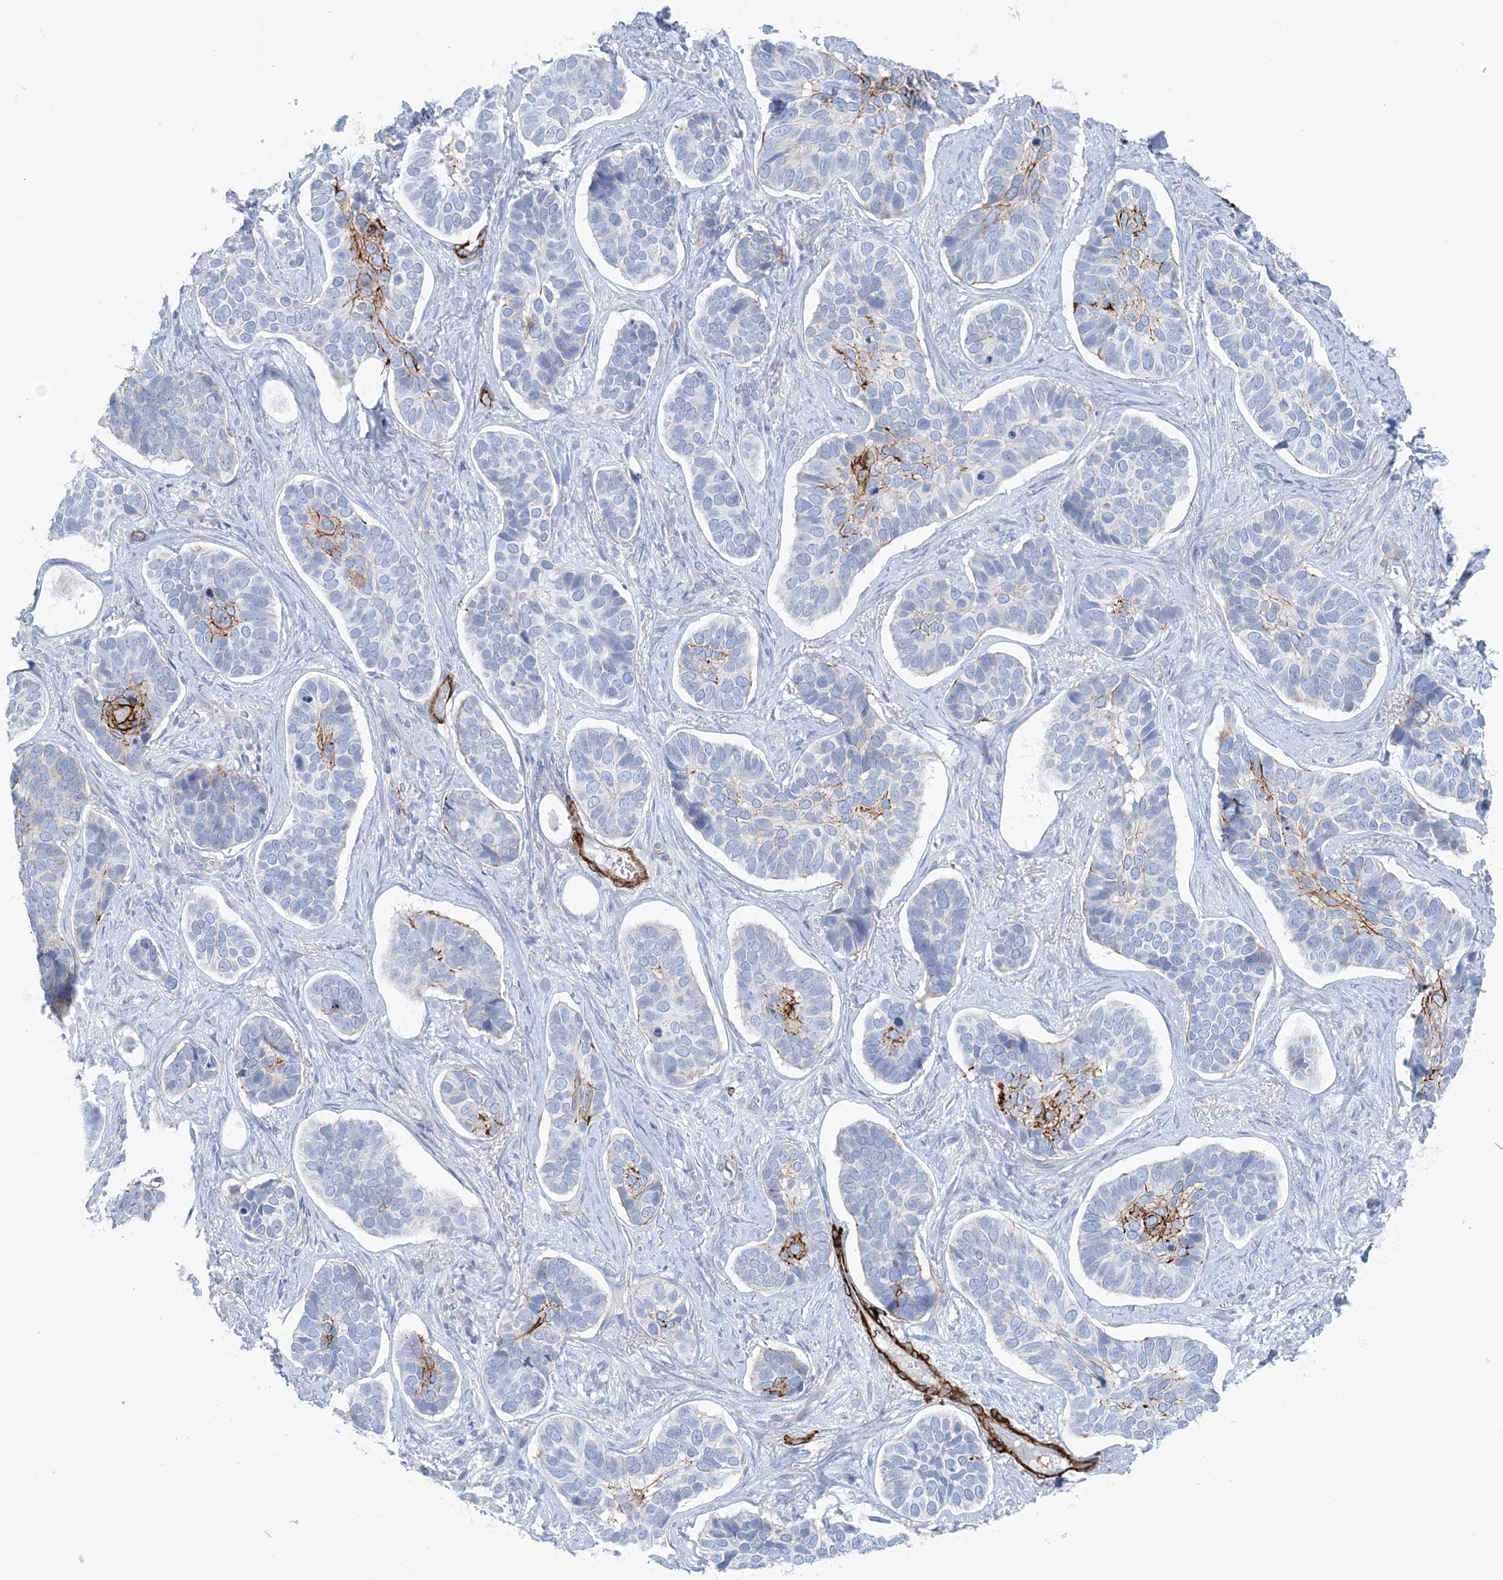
{"staining": {"intensity": "moderate", "quantity": "<25%", "location": "cytoplasmic/membranous"}, "tissue": "skin cancer", "cell_type": "Tumor cells", "image_type": "cancer", "snomed": [{"axis": "morphology", "description": "Basal cell carcinoma"}, {"axis": "topography", "description": "Skin"}], "caption": "This image shows skin basal cell carcinoma stained with IHC to label a protein in brown. The cytoplasmic/membranous of tumor cells show moderate positivity for the protein. Nuclei are counter-stained blue.", "gene": "SHANK1", "patient": {"sex": "male", "age": 62}}